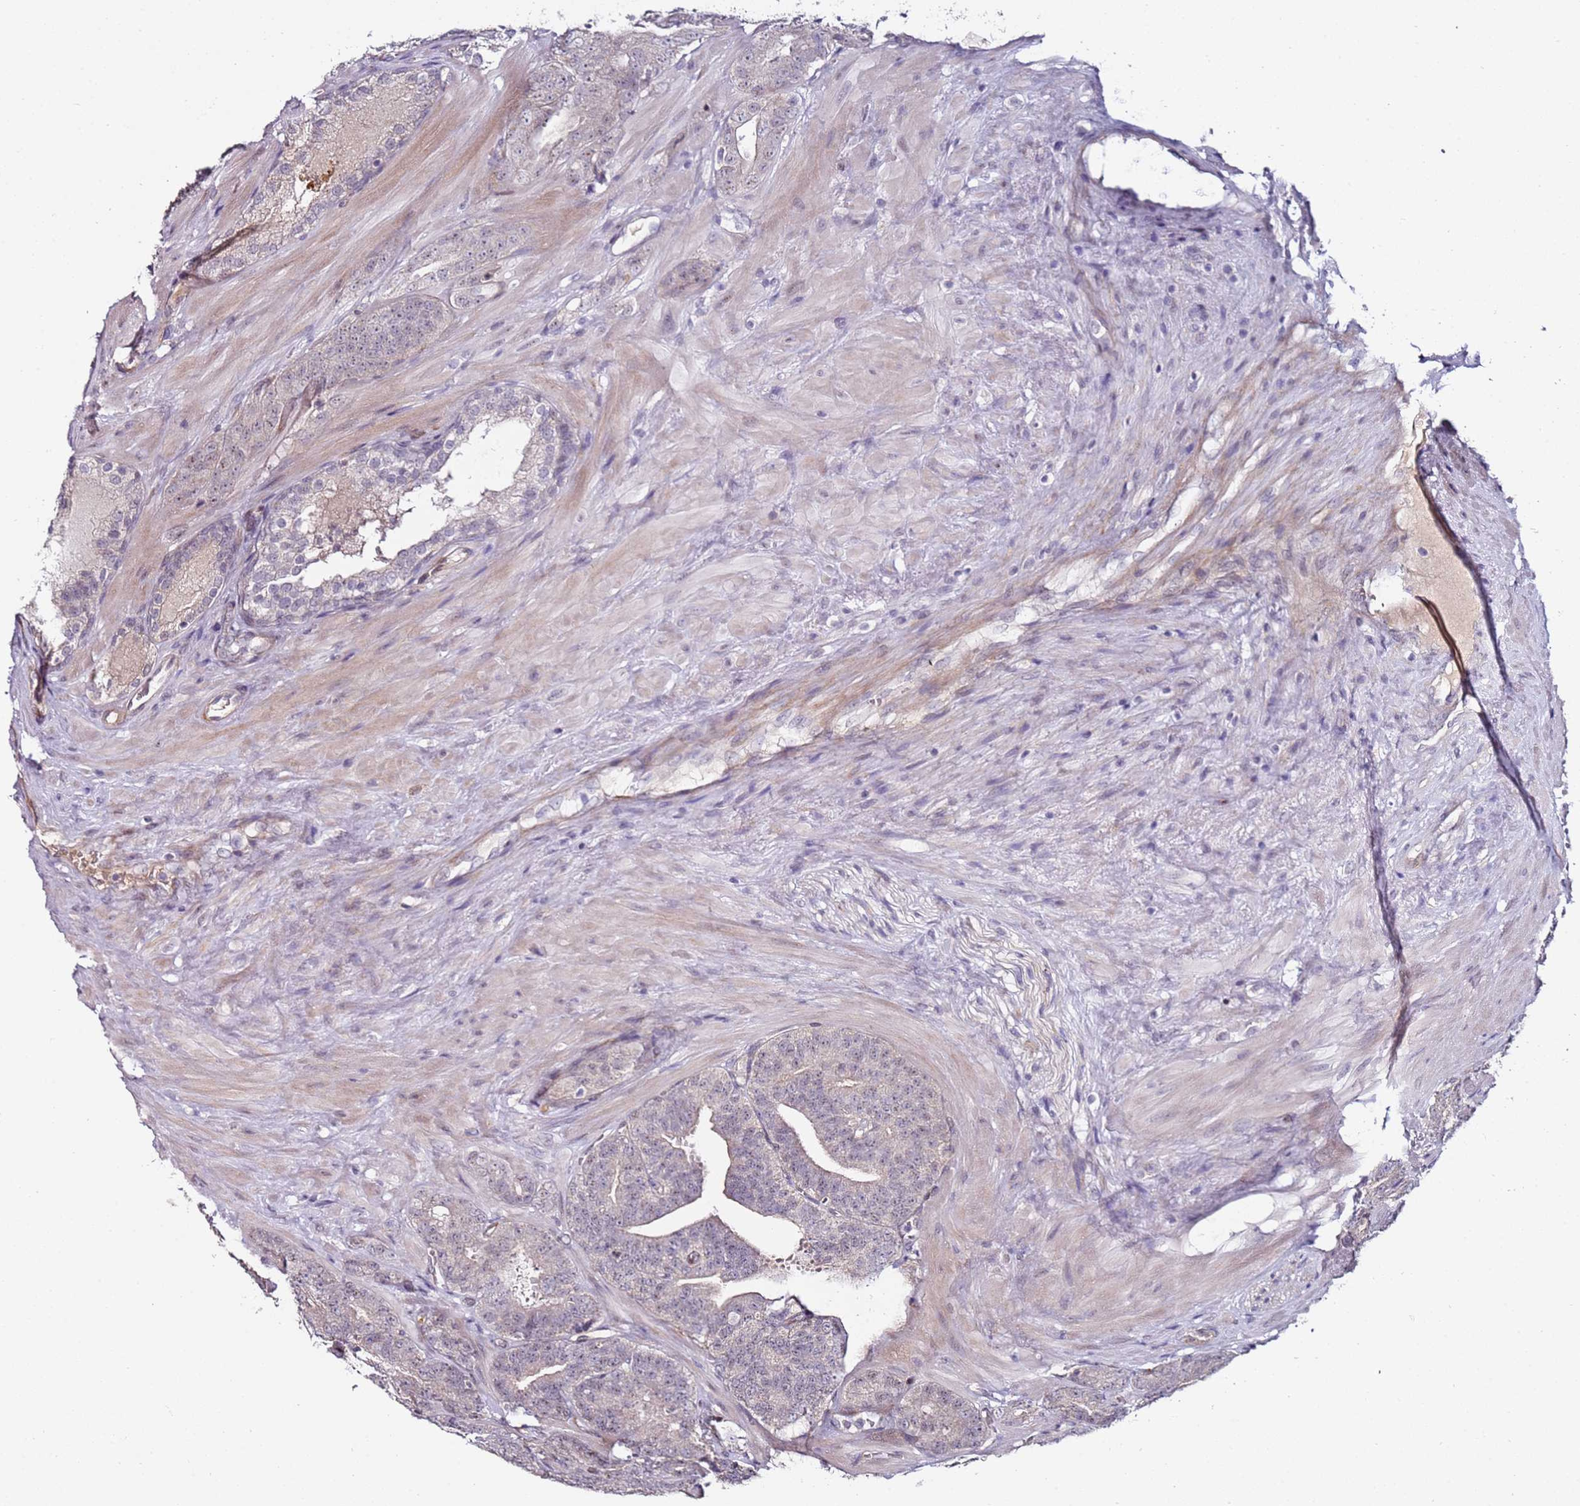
{"staining": {"intensity": "negative", "quantity": "none", "location": "none"}, "tissue": "prostate cancer", "cell_type": "Tumor cells", "image_type": "cancer", "snomed": [{"axis": "morphology", "description": "Adenocarcinoma, High grade"}, {"axis": "topography", "description": "Prostate"}], "caption": "A photomicrograph of prostate cancer (high-grade adenocarcinoma) stained for a protein exhibits no brown staining in tumor cells.", "gene": "DUSP28", "patient": {"sex": "male", "age": 63}}